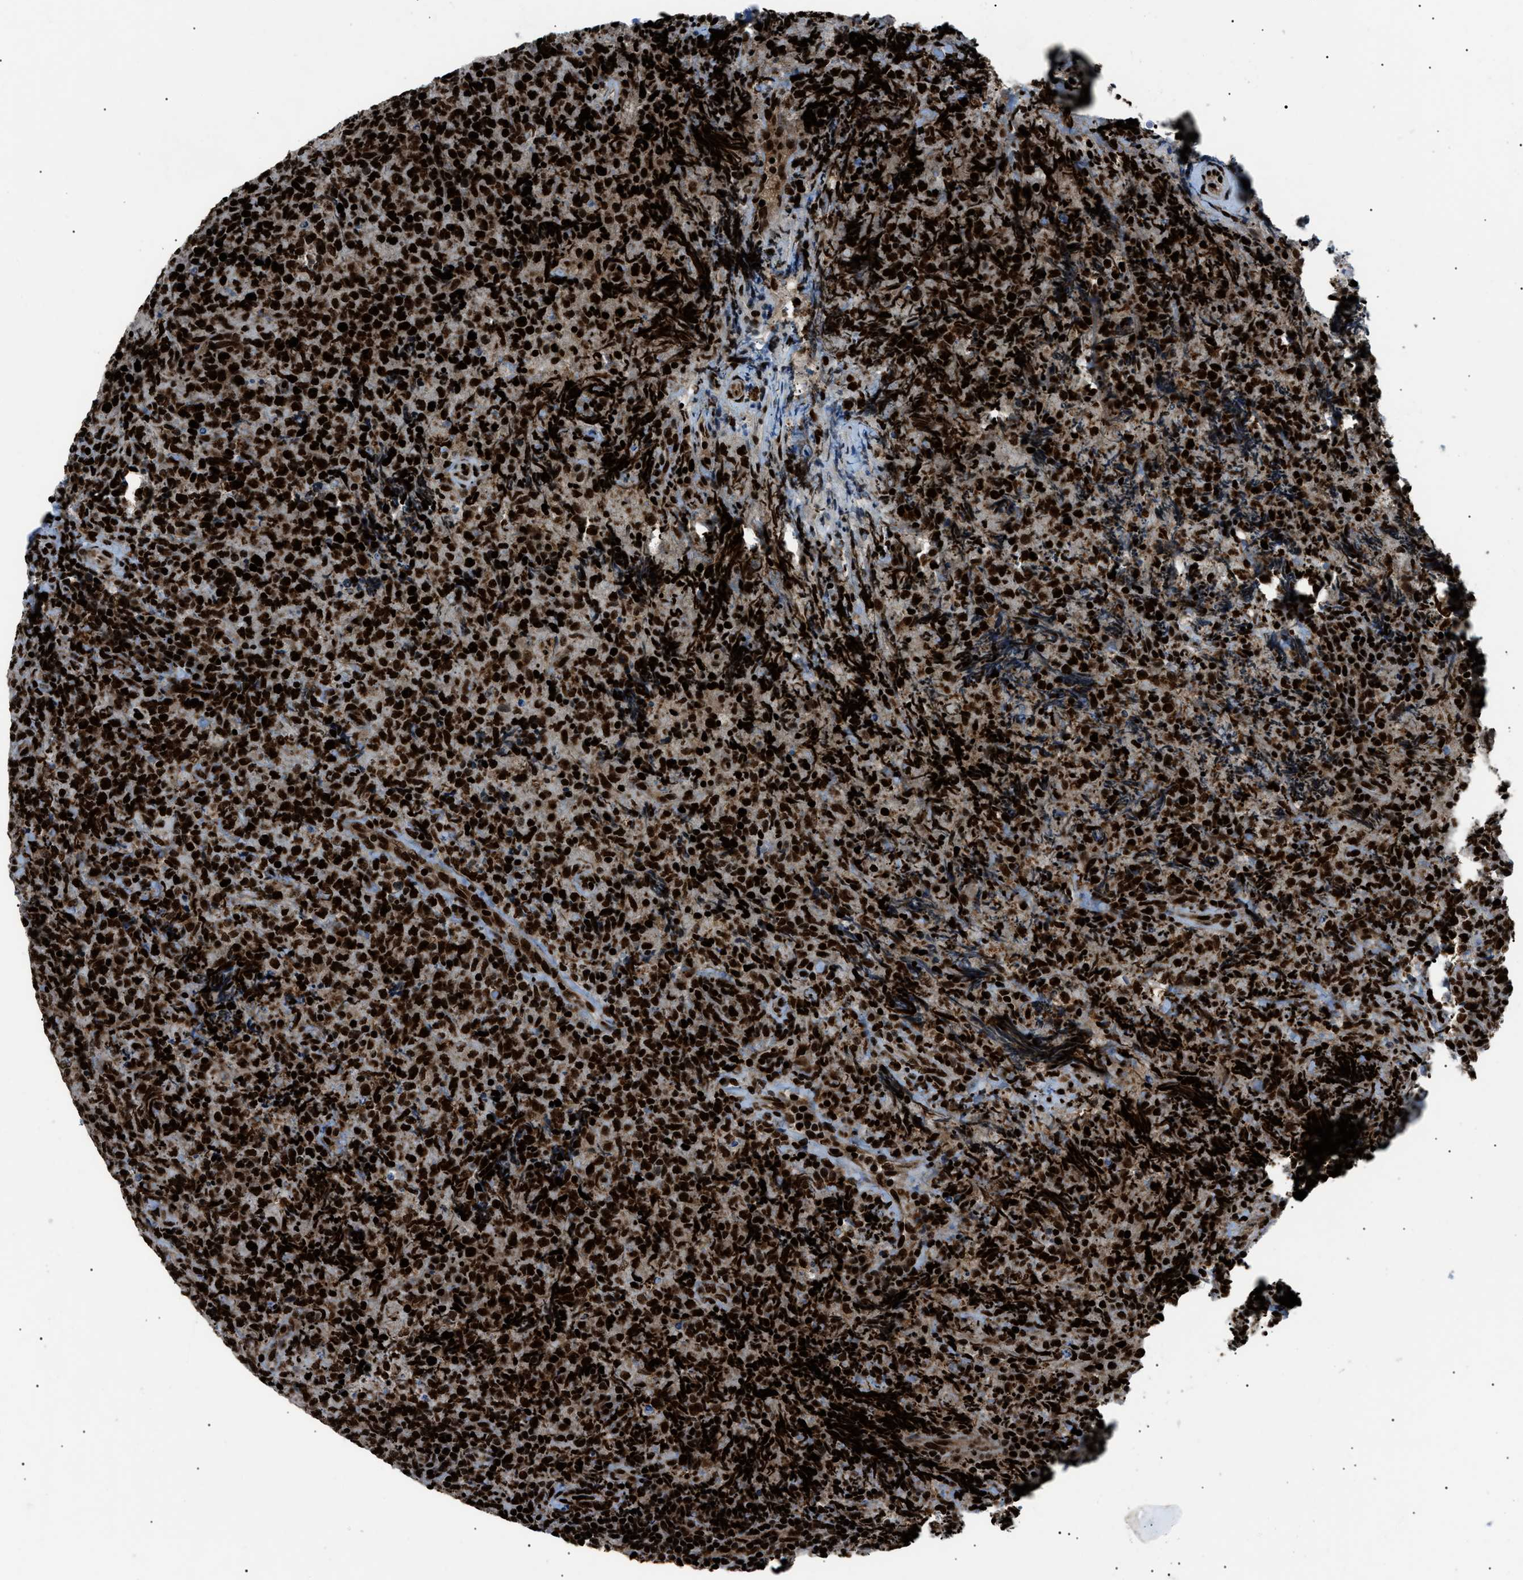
{"staining": {"intensity": "strong", "quantity": ">75%", "location": "nuclear"}, "tissue": "lymphoma", "cell_type": "Tumor cells", "image_type": "cancer", "snomed": [{"axis": "morphology", "description": "Malignant lymphoma, non-Hodgkin's type, High grade"}, {"axis": "topography", "description": "Tonsil"}], "caption": "Brown immunohistochemical staining in human malignant lymphoma, non-Hodgkin's type (high-grade) shows strong nuclear positivity in approximately >75% of tumor cells. The protein is stained brown, and the nuclei are stained in blue (DAB IHC with brightfield microscopy, high magnification).", "gene": "HNRNPK", "patient": {"sex": "female", "age": 36}}